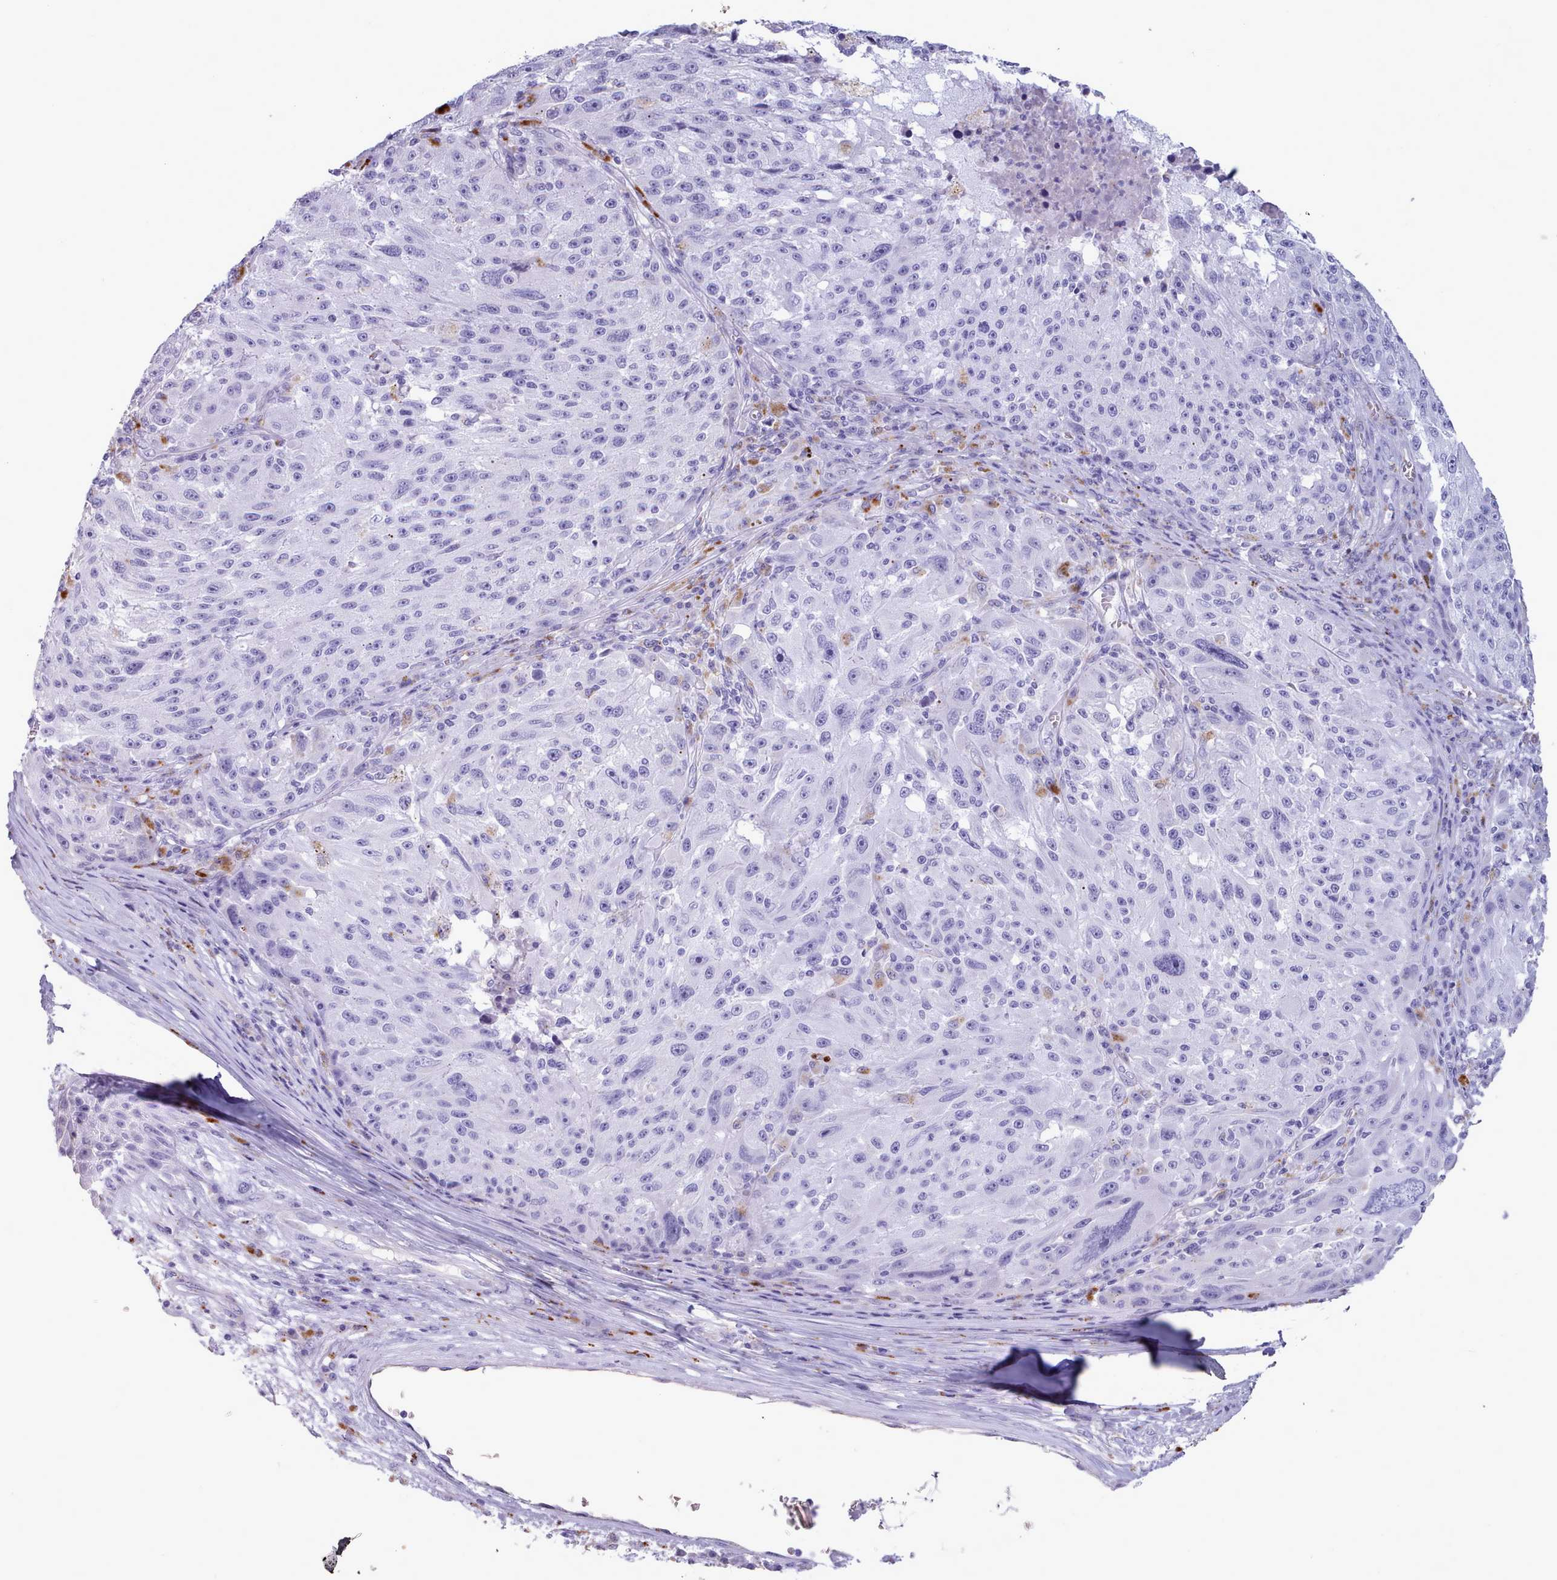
{"staining": {"intensity": "negative", "quantity": "none", "location": "none"}, "tissue": "melanoma", "cell_type": "Tumor cells", "image_type": "cancer", "snomed": [{"axis": "morphology", "description": "Malignant melanoma, NOS"}, {"axis": "topography", "description": "Skin"}], "caption": "Melanoma stained for a protein using immunohistochemistry (IHC) reveals no staining tumor cells.", "gene": "GAA", "patient": {"sex": "male", "age": 53}}